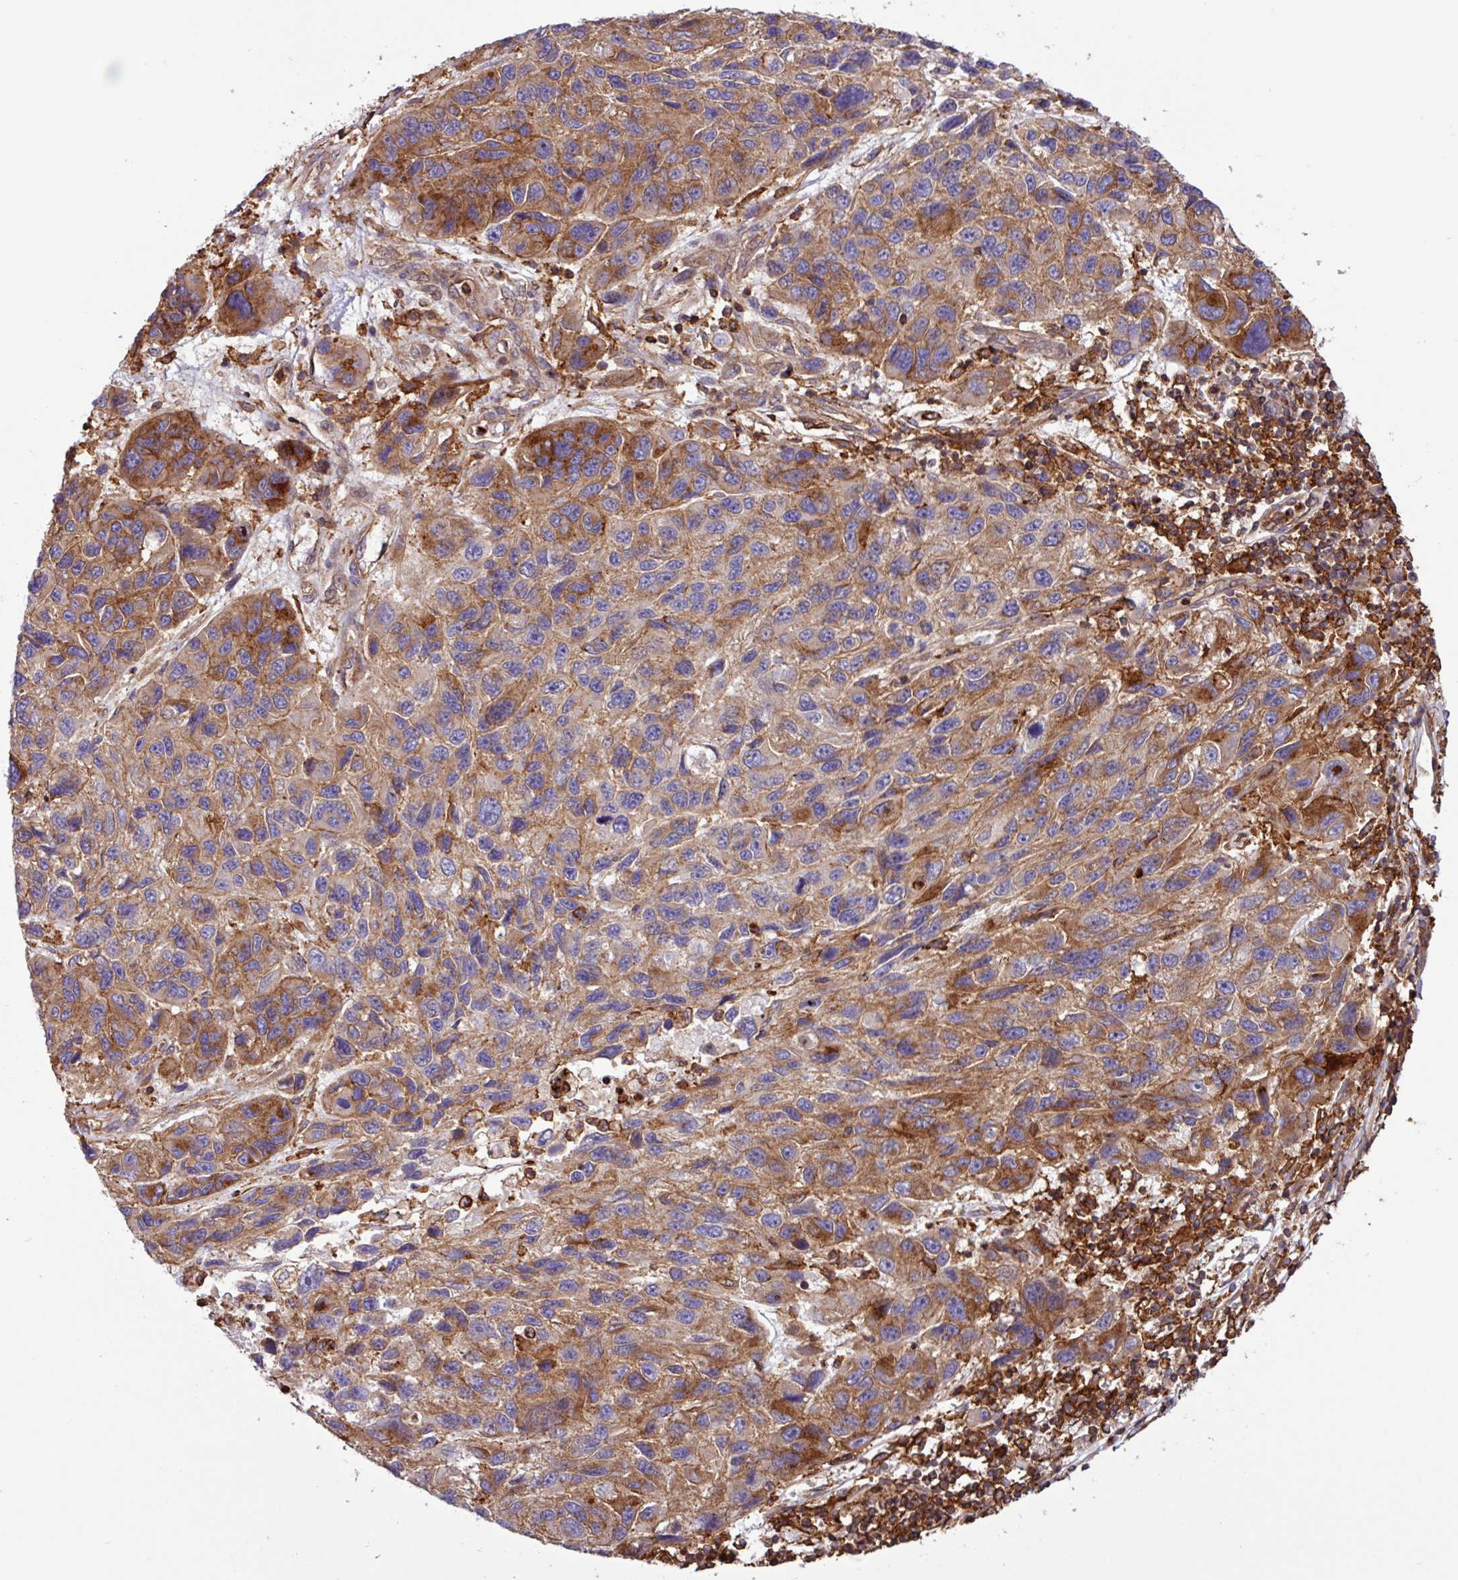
{"staining": {"intensity": "strong", "quantity": "<25%", "location": "cytoplasmic/membranous"}, "tissue": "melanoma", "cell_type": "Tumor cells", "image_type": "cancer", "snomed": [{"axis": "morphology", "description": "Malignant melanoma, NOS"}, {"axis": "topography", "description": "Skin"}], "caption": "A brown stain shows strong cytoplasmic/membranous expression of a protein in malignant melanoma tumor cells.", "gene": "ACTR3", "patient": {"sex": "male", "age": 53}}